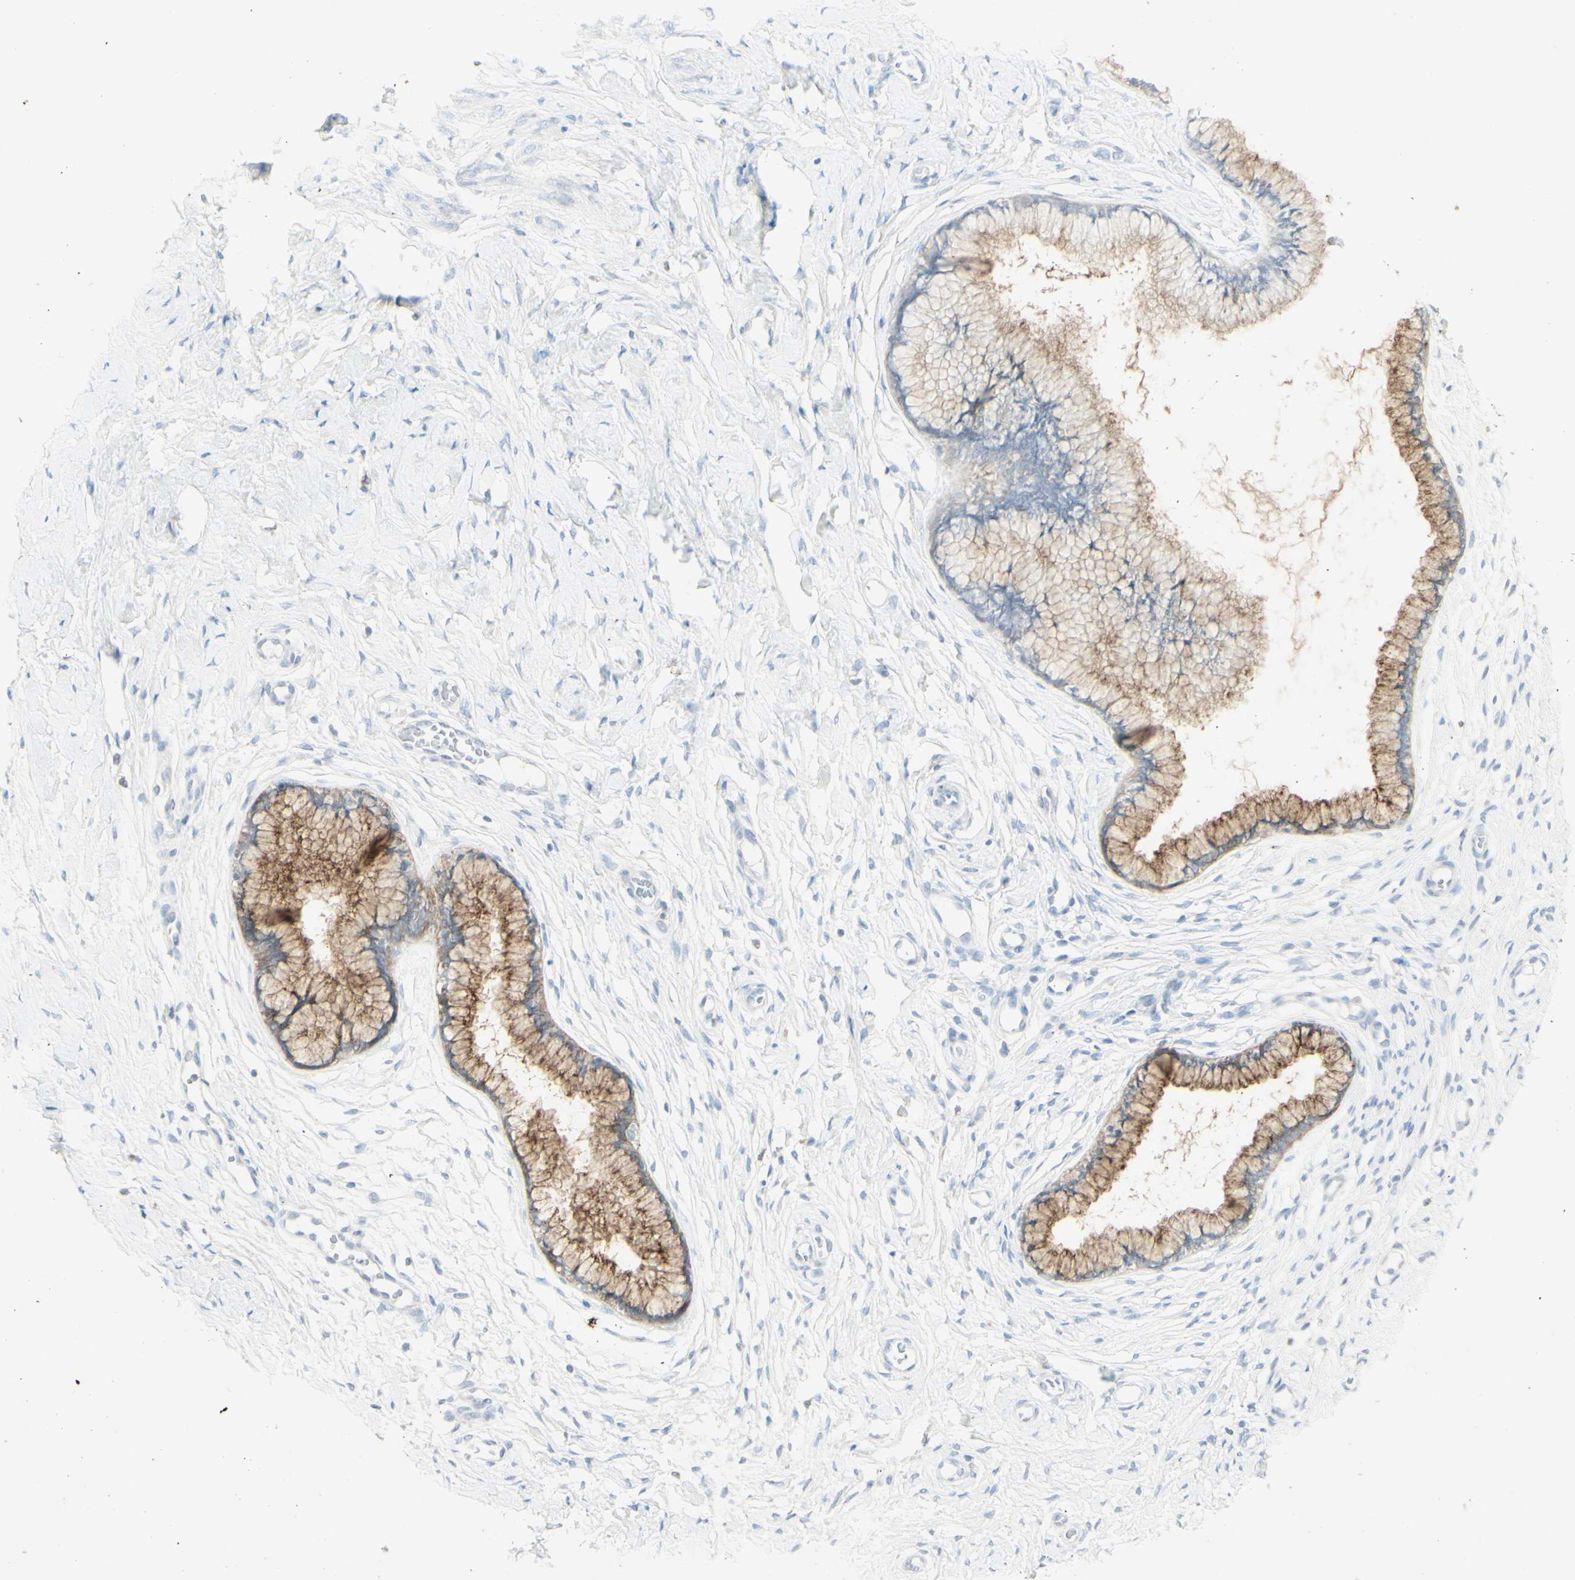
{"staining": {"intensity": "moderate", "quantity": ">75%", "location": "cytoplasmic/membranous"}, "tissue": "cervix", "cell_type": "Glandular cells", "image_type": "normal", "snomed": [{"axis": "morphology", "description": "Normal tissue, NOS"}, {"axis": "topography", "description": "Cervix"}], "caption": "Immunohistochemistry (IHC) (DAB (3,3'-diaminobenzidine)) staining of normal cervix shows moderate cytoplasmic/membranous protein positivity in approximately >75% of glandular cells. (DAB = brown stain, brightfield microscopy at high magnification).", "gene": "ATP6V1B1", "patient": {"sex": "female", "age": 65}}